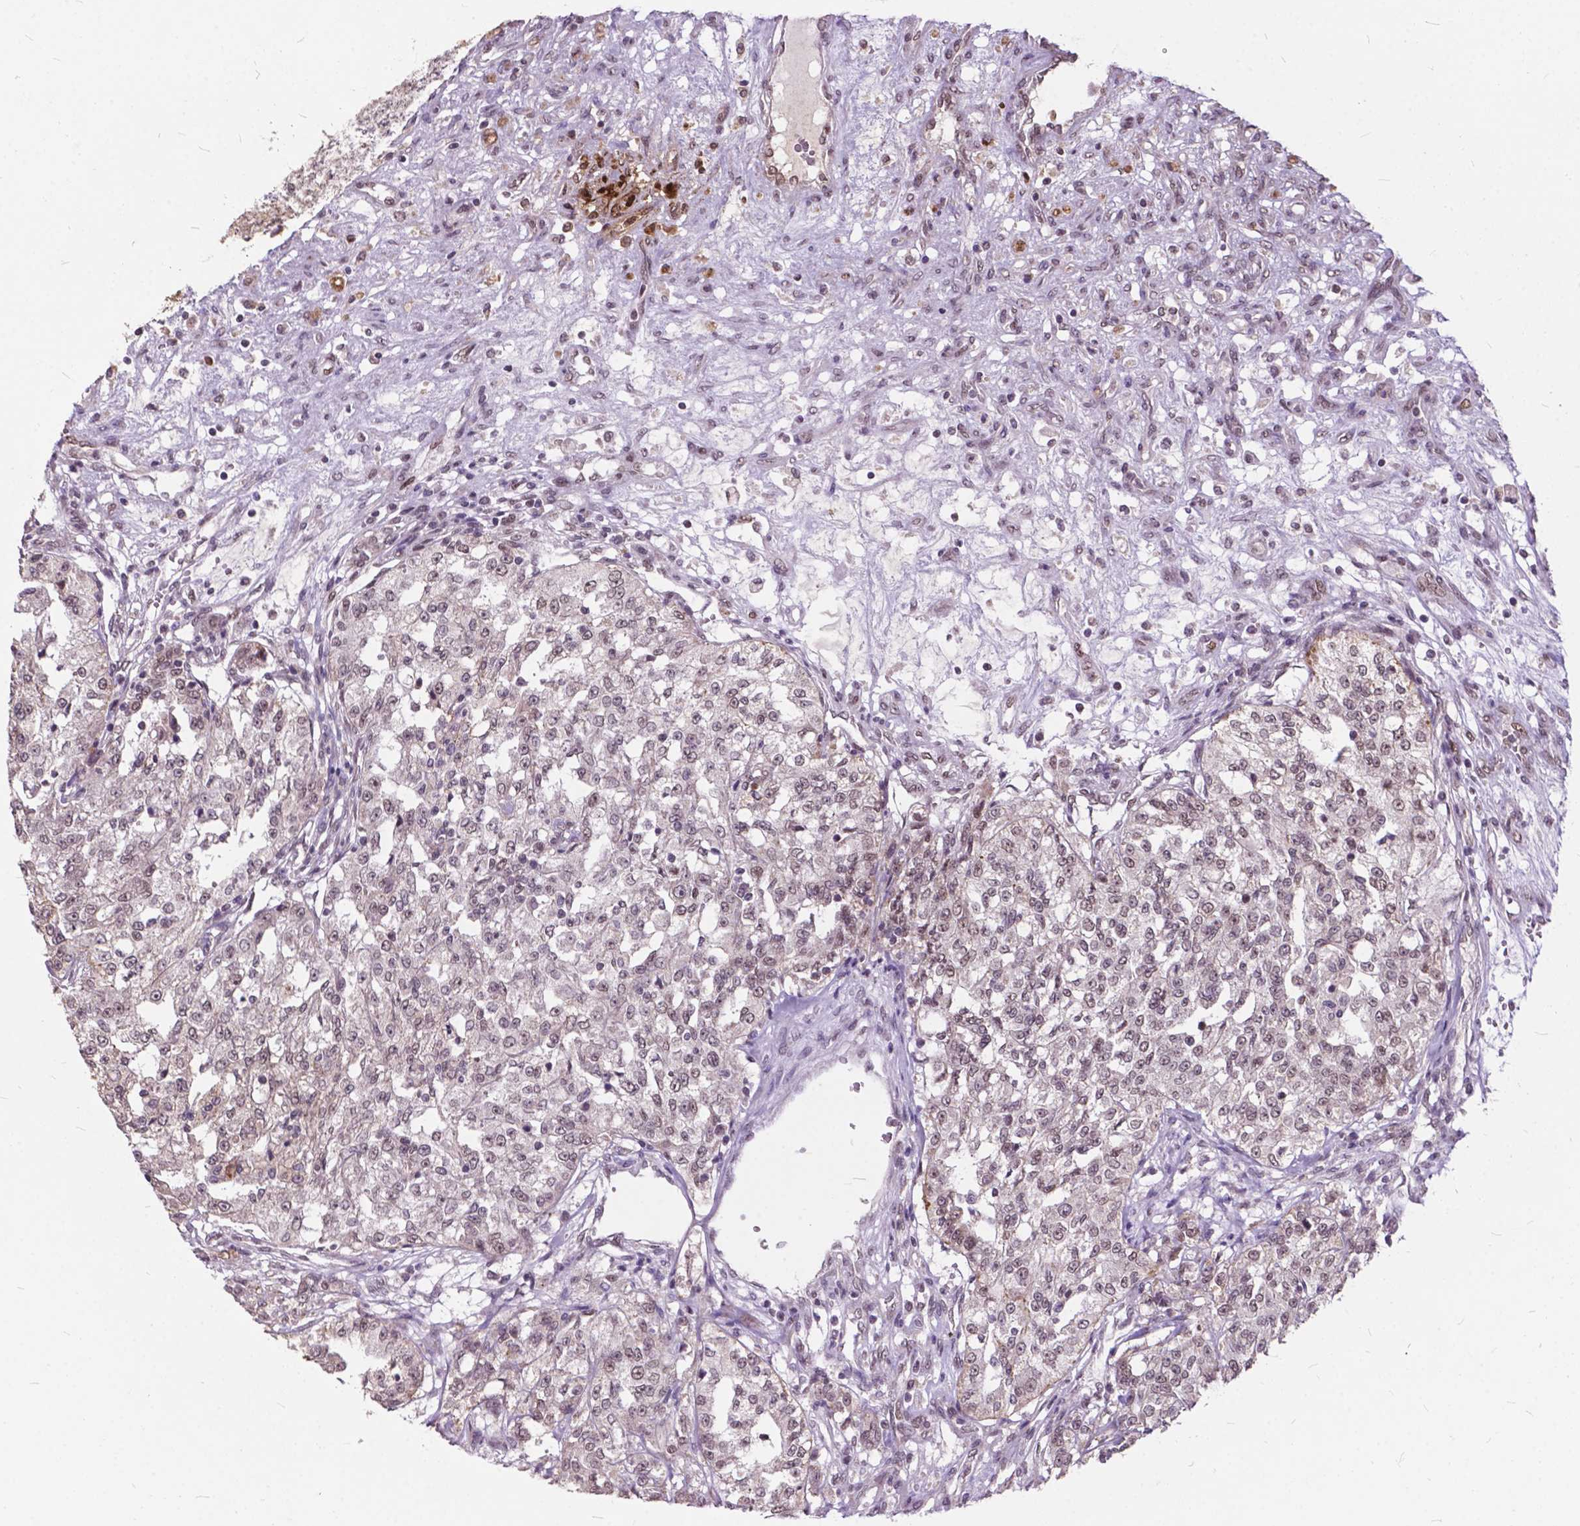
{"staining": {"intensity": "weak", "quantity": "<25%", "location": "nuclear"}, "tissue": "renal cancer", "cell_type": "Tumor cells", "image_type": "cancer", "snomed": [{"axis": "morphology", "description": "Adenocarcinoma, NOS"}, {"axis": "topography", "description": "Kidney"}], "caption": "DAB (3,3'-diaminobenzidine) immunohistochemical staining of adenocarcinoma (renal) exhibits no significant staining in tumor cells.", "gene": "MSH2", "patient": {"sex": "female", "age": 63}}